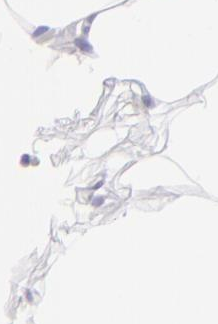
{"staining": {"intensity": "negative", "quantity": "none", "location": "none"}, "tissue": "adipose tissue", "cell_type": "Adipocytes", "image_type": "normal", "snomed": [{"axis": "morphology", "description": "Normal tissue, NOS"}, {"axis": "morphology", "description": "Duct carcinoma"}, {"axis": "topography", "description": "Breast"}, {"axis": "topography", "description": "Adipose tissue"}], "caption": "Protein analysis of benign adipose tissue displays no significant positivity in adipocytes. Brightfield microscopy of immunohistochemistry (IHC) stained with DAB (brown) and hematoxylin (blue), captured at high magnification.", "gene": "SLC1A3", "patient": {"sex": "female", "age": 37}}